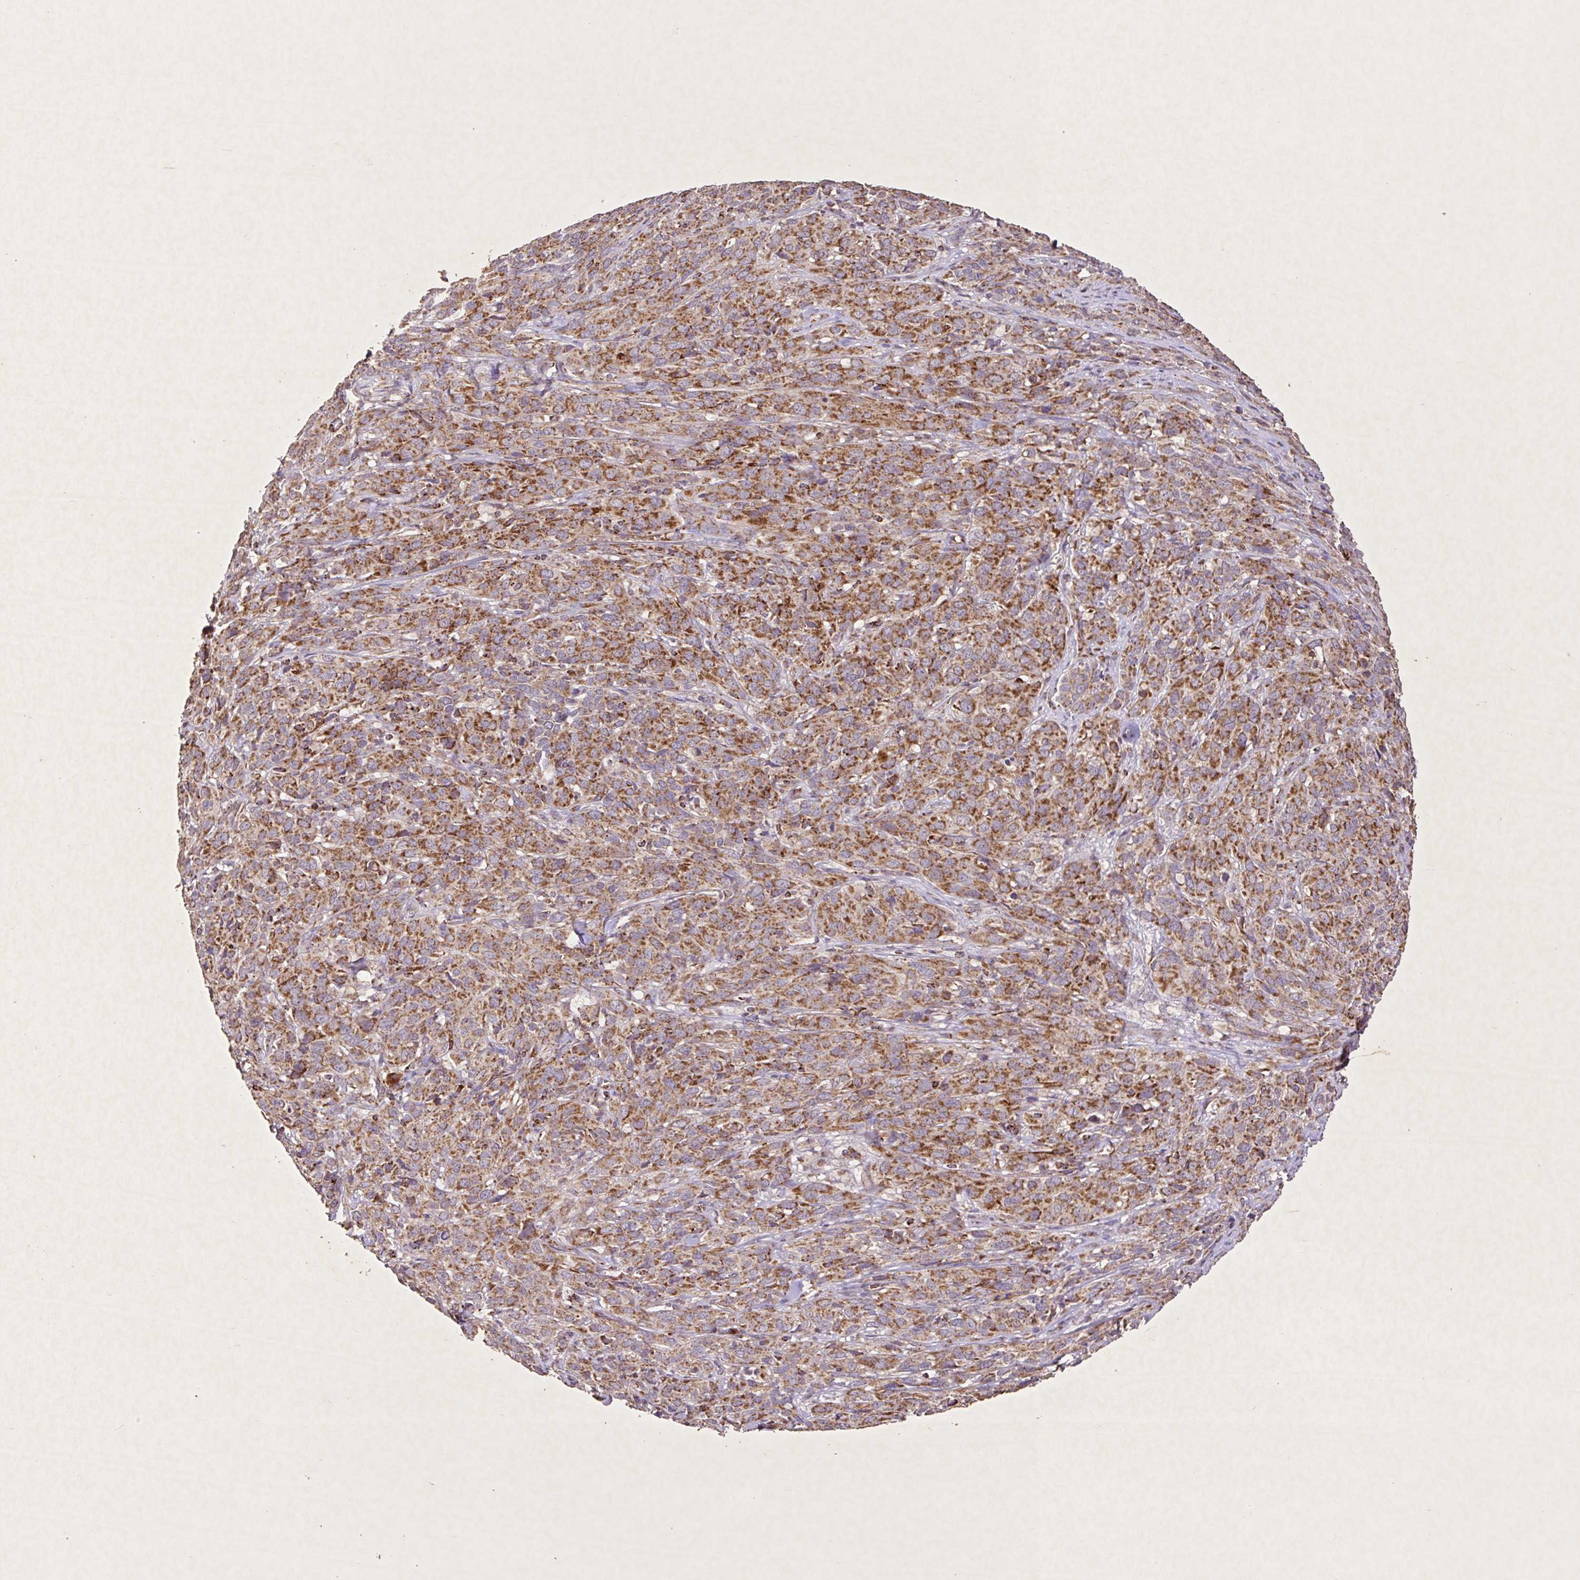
{"staining": {"intensity": "moderate", "quantity": ">75%", "location": "cytoplasmic/membranous"}, "tissue": "cervical cancer", "cell_type": "Tumor cells", "image_type": "cancer", "snomed": [{"axis": "morphology", "description": "Squamous cell carcinoma, NOS"}, {"axis": "topography", "description": "Cervix"}], "caption": "DAB (3,3'-diaminobenzidine) immunohistochemical staining of human squamous cell carcinoma (cervical) exhibits moderate cytoplasmic/membranous protein positivity in approximately >75% of tumor cells.", "gene": "AGK", "patient": {"sex": "female", "age": 51}}